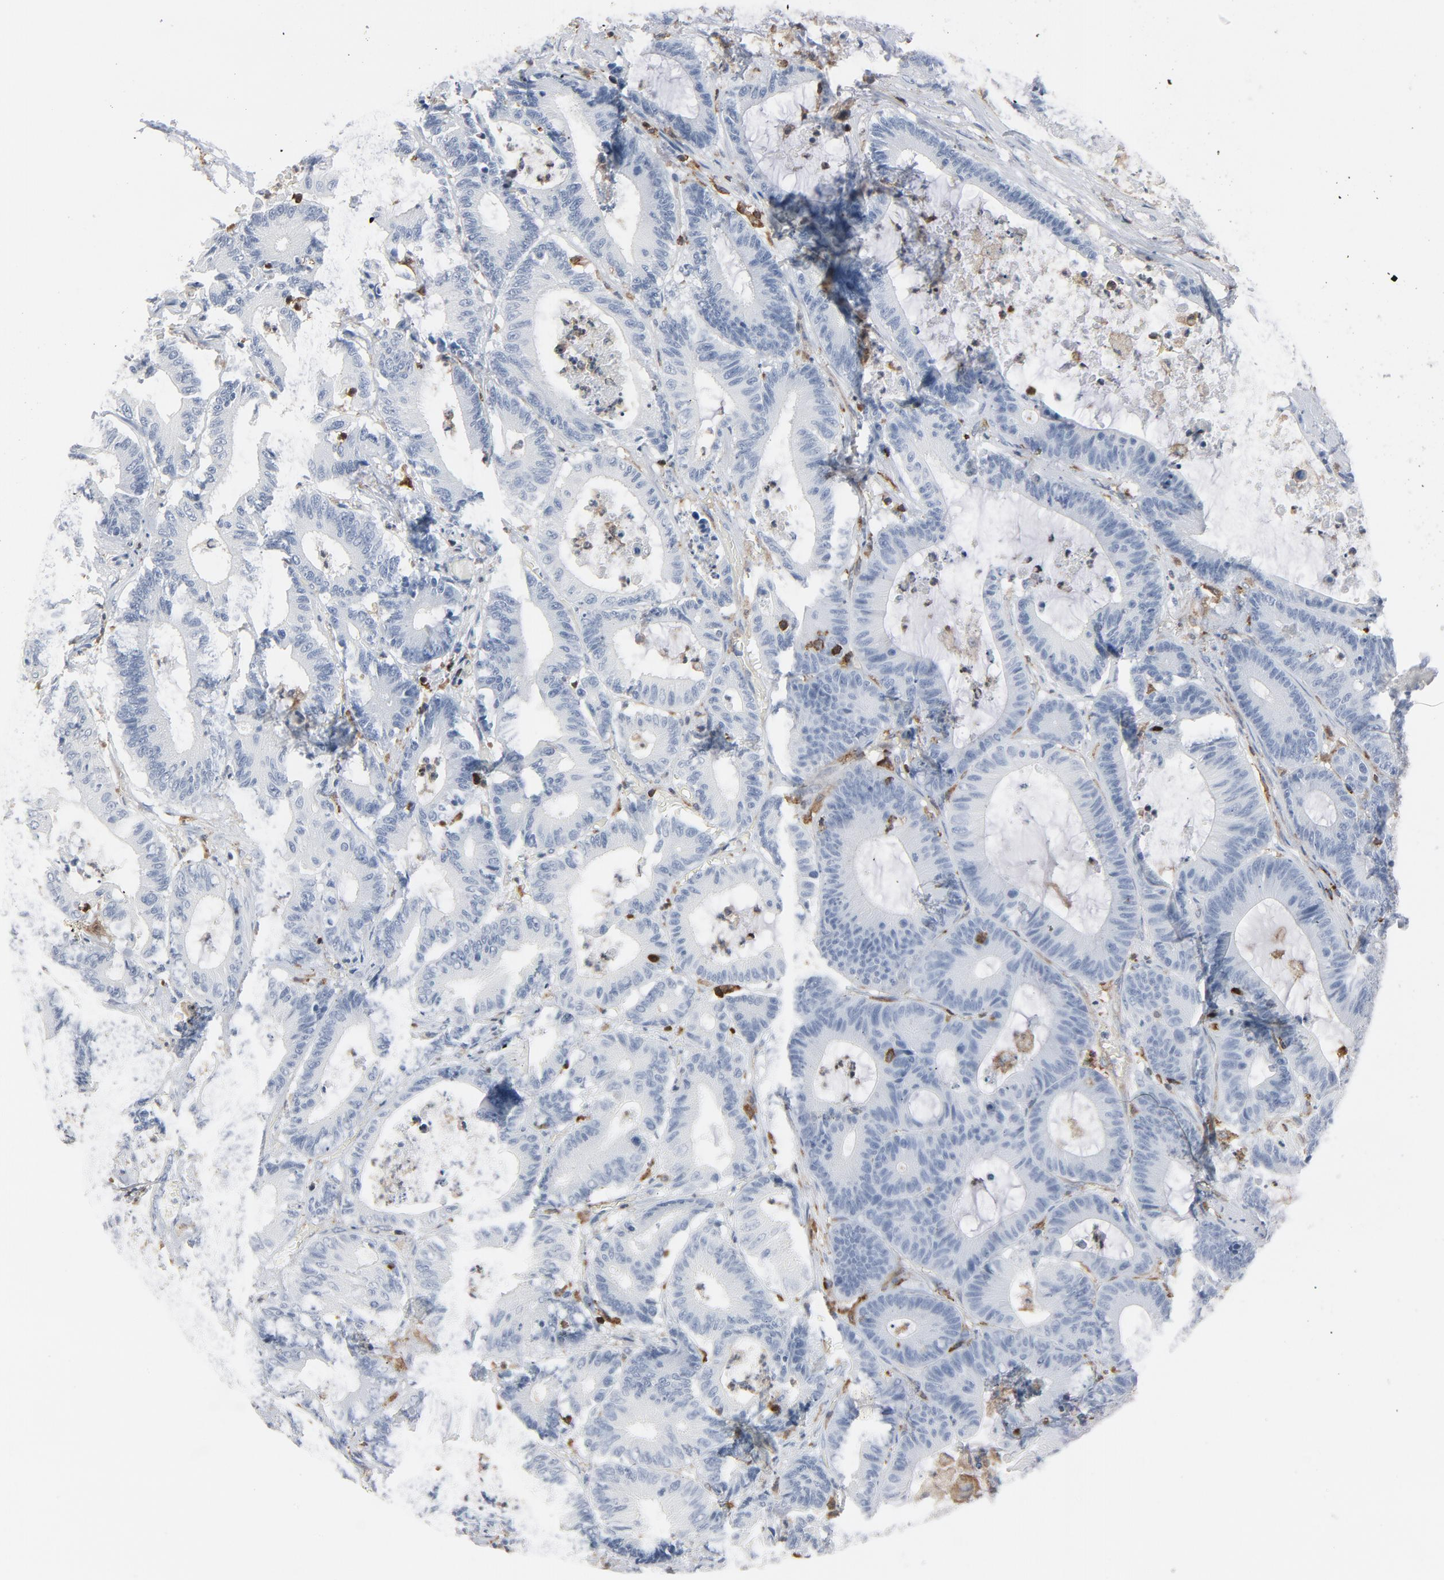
{"staining": {"intensity": "negative", "quantity": "none", "location": "none"}, "tissue": "colorectal cancer", "cell_type": "Tumor cells", "image_type": "cancer", "snomed": [{"axis": "morphology", "description": "Adenocarcinoma, NOS"}, {"axis": "topography", "description": "Colon"}], "caption": "High power microscopy micrograph of an immunohistochemistry (IHC) histopathology image of colorectal adenocarcinoma, revealing no significant positivity in tumor cells.", "gene": "LCP2", "patient": {"sex": "female", "age": 84}}